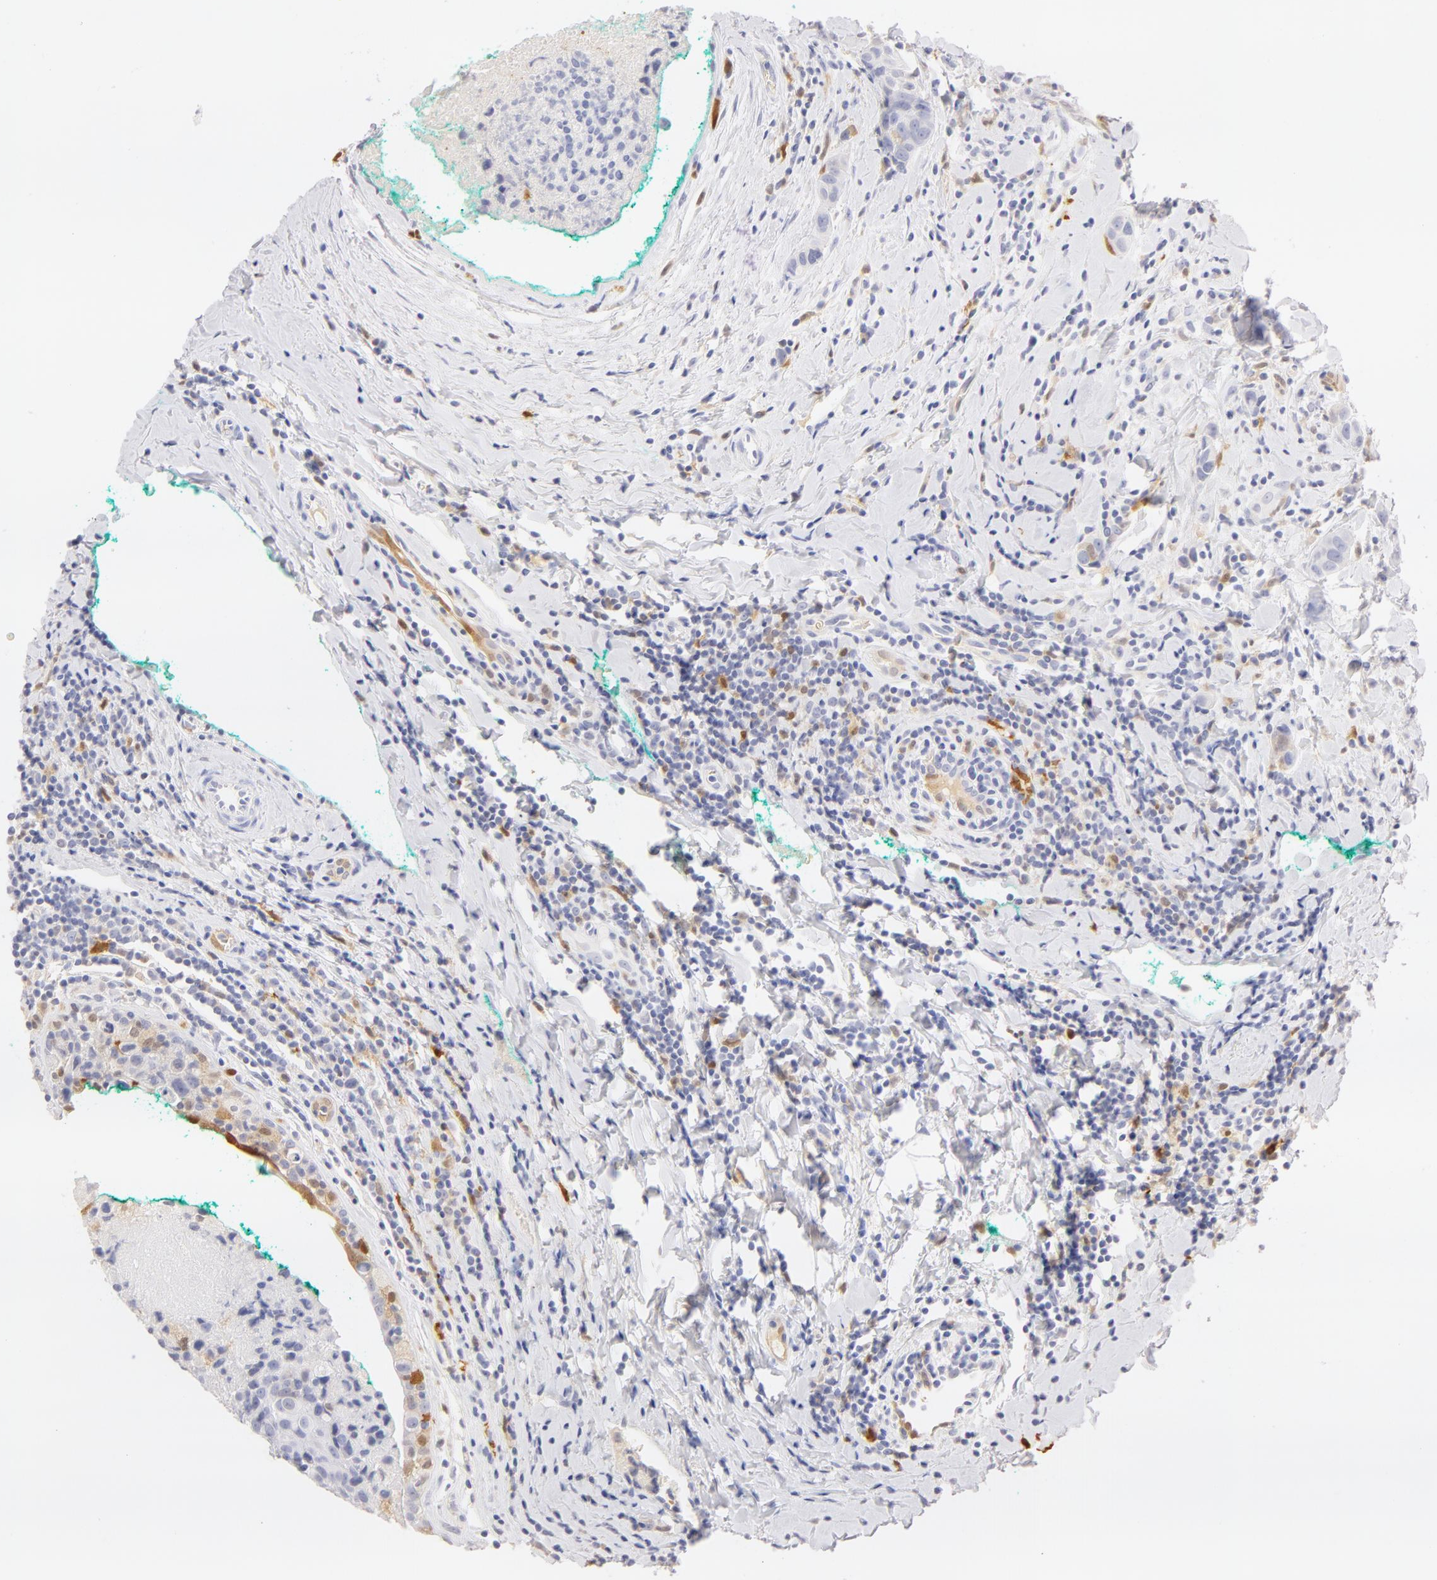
{"staining": {"intensity": "negative", "quantity": "none", "location": "none"}, "tissue": "breast cancer", "cell_type": "Tumor cells", "image_type": "cancer", "snomed": [{"axis": "morphology", "description": "Duct carcinoma"}, {"axis": "topography", "description": "Breast"}], "caption": "IHC image of neoplastic tissue: human breast intraductal carcinoma stained with DAB displays no significant protein expression in tumor cells.", "gene": "CA2", "patient": {"sex": "female", "age": 24}}